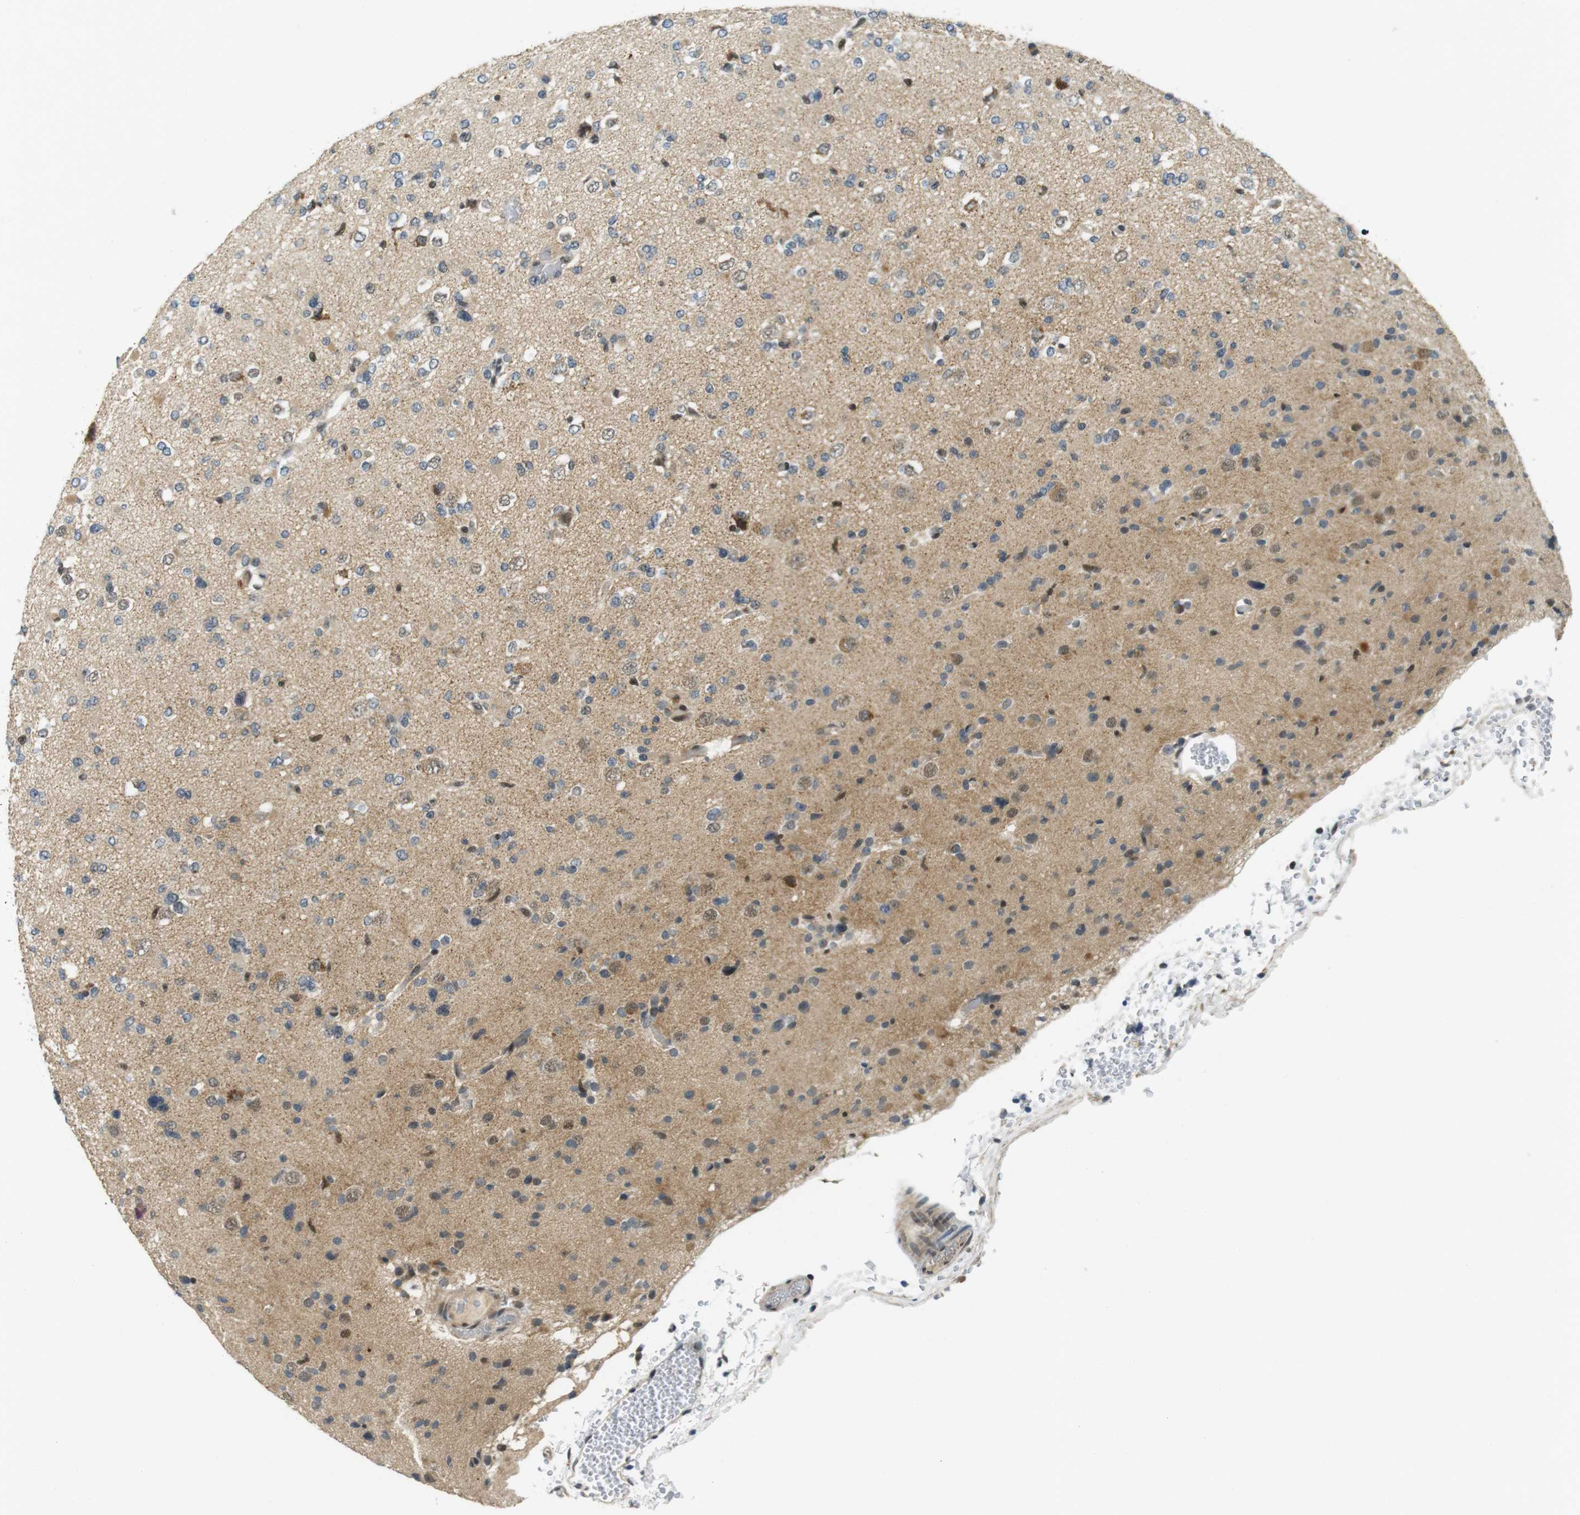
{"staining": {"intensity": "weak", "quantity": "<25%", "location": "nuclear"}, "tissue": "glioma", "cell_type": "Tumor cells", "image_type": "cancer", "snomed": [{"axis": "morphology", "description": "Glioma, malignant, Low grade"}, {"axis": "topography", "description": "Brain"}], "caption": "This is a histopathology image of immunohistochemistry staining of malignant low-grade glioma, which shows no positivity in tumor cells.", "gene": "BRD4", "patient": {"sex": "female", "age": 22}}